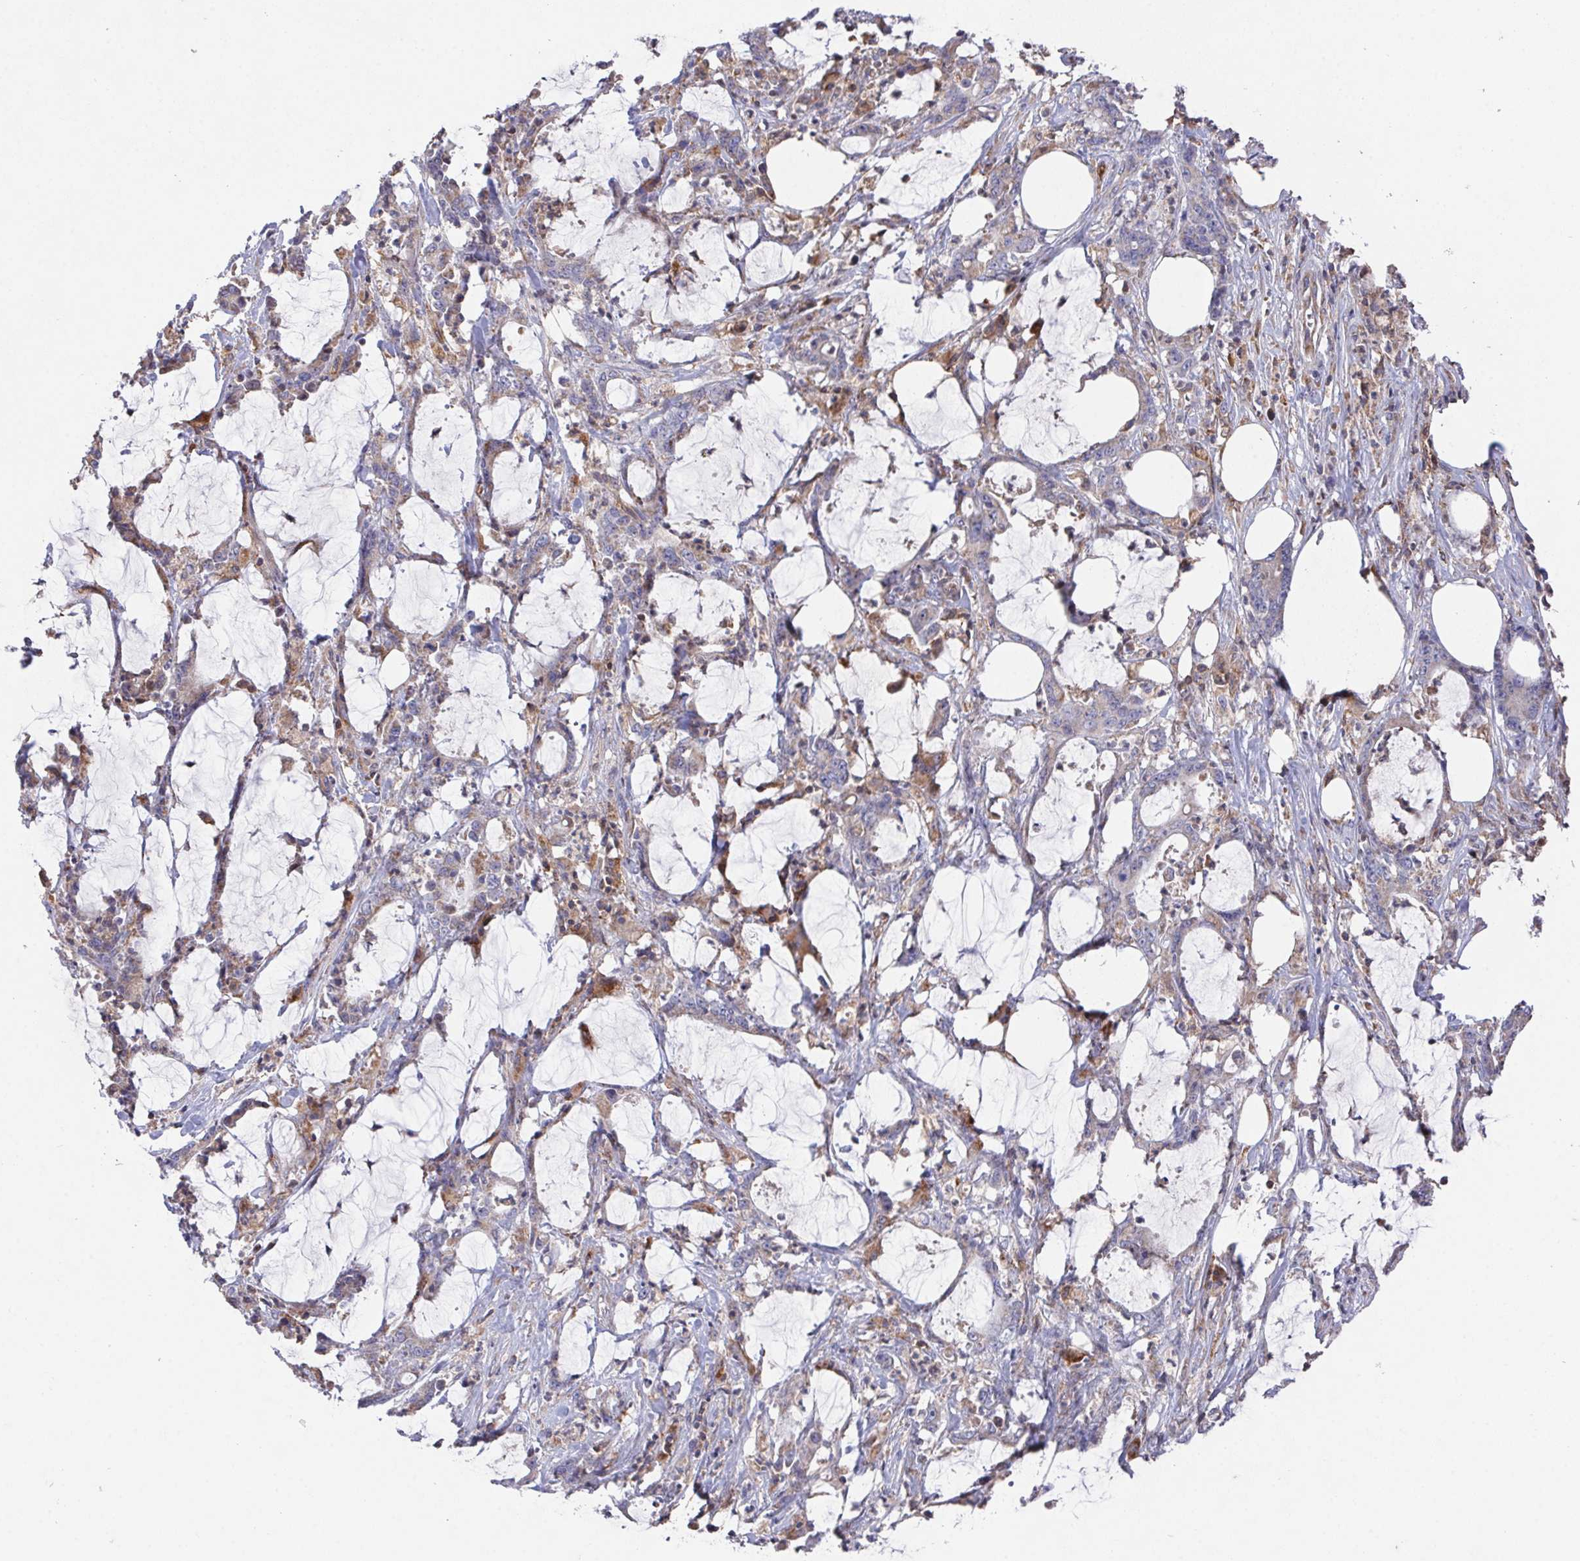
{"staining": {"intensity": "negative", "quantity": "none", "location": "none"}, "tissue": "stomach cancer", "cell_type": "Tumor cells", "image_type": "cancer", "snomed": [{"axis": "morphology", "description": "Adenocarcinoma, NOS"}, {"axis": "topography", "description": "Stomach, upper"}], "caption": "A photomicrograph of human stomach cancer is negative for staining in tumor cells. Brightfield microscopy of IHC stained with DAB (brown) and hematoxylin (blue), captured at high magnification.", "gene": "FAM241A", "patient": {"sex": "male", "age": 68}}